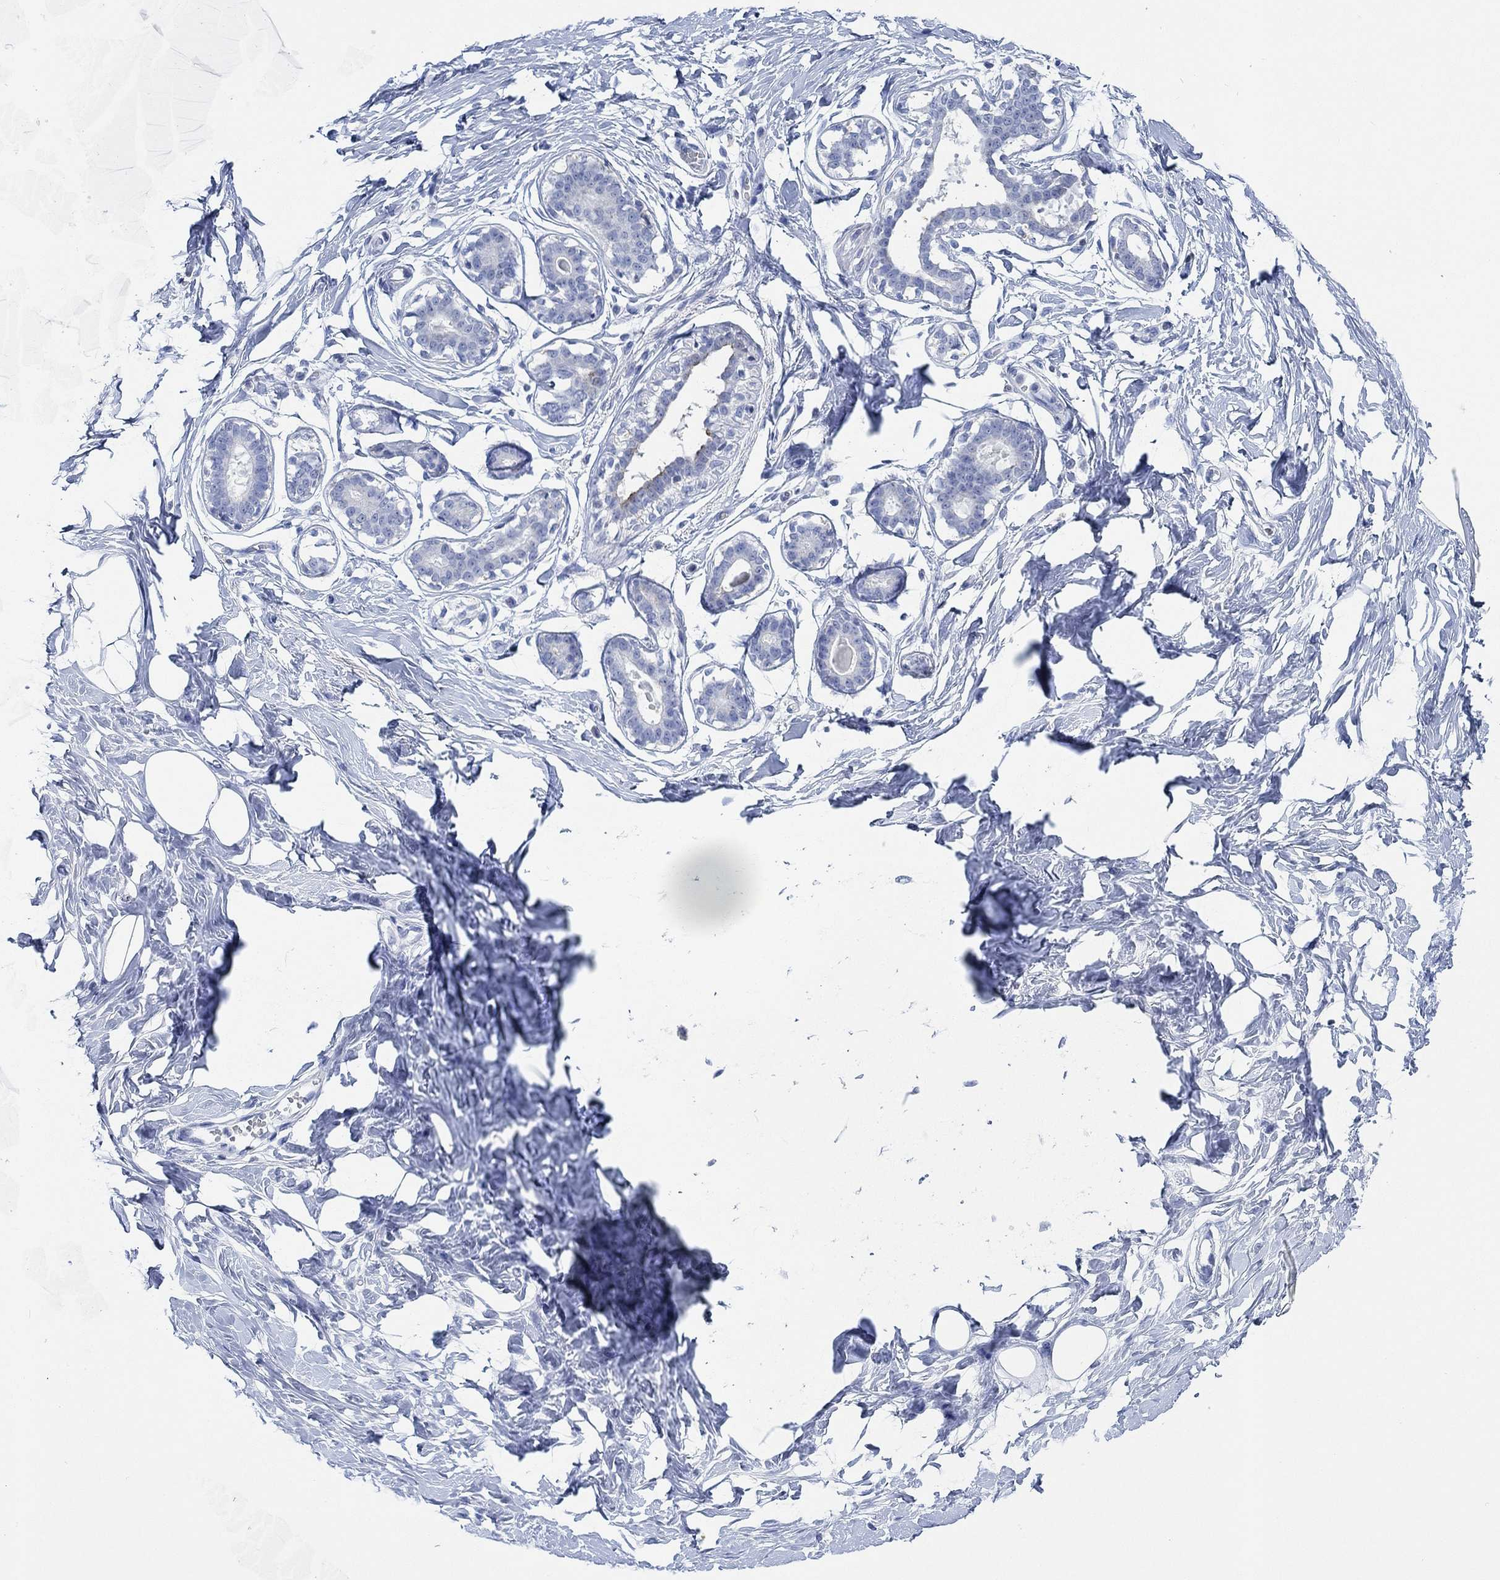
{"staining": {"intensity": "negative", "quantity": "none", "location": "none"}, "tissue": "breast", "cell_type": "Adipocytes", "image_type": "normal", "snomed": [{"axis": "morphology", "description": "Normal tissue, NOS"}, {"axis": "morphology", "description": "Lobular carcinoma, in situ"}, {"axis": "topography", "description": "Breast"}], "caption": "Immunohistochemistry (IHC) histopathology image of normal breast stained for a protein (brown), which displays no positivity in adipocytes. Nuclei are stained in blue.", "gene": "PPP1R17", "patient": {"sex": "female", "age": 35}}